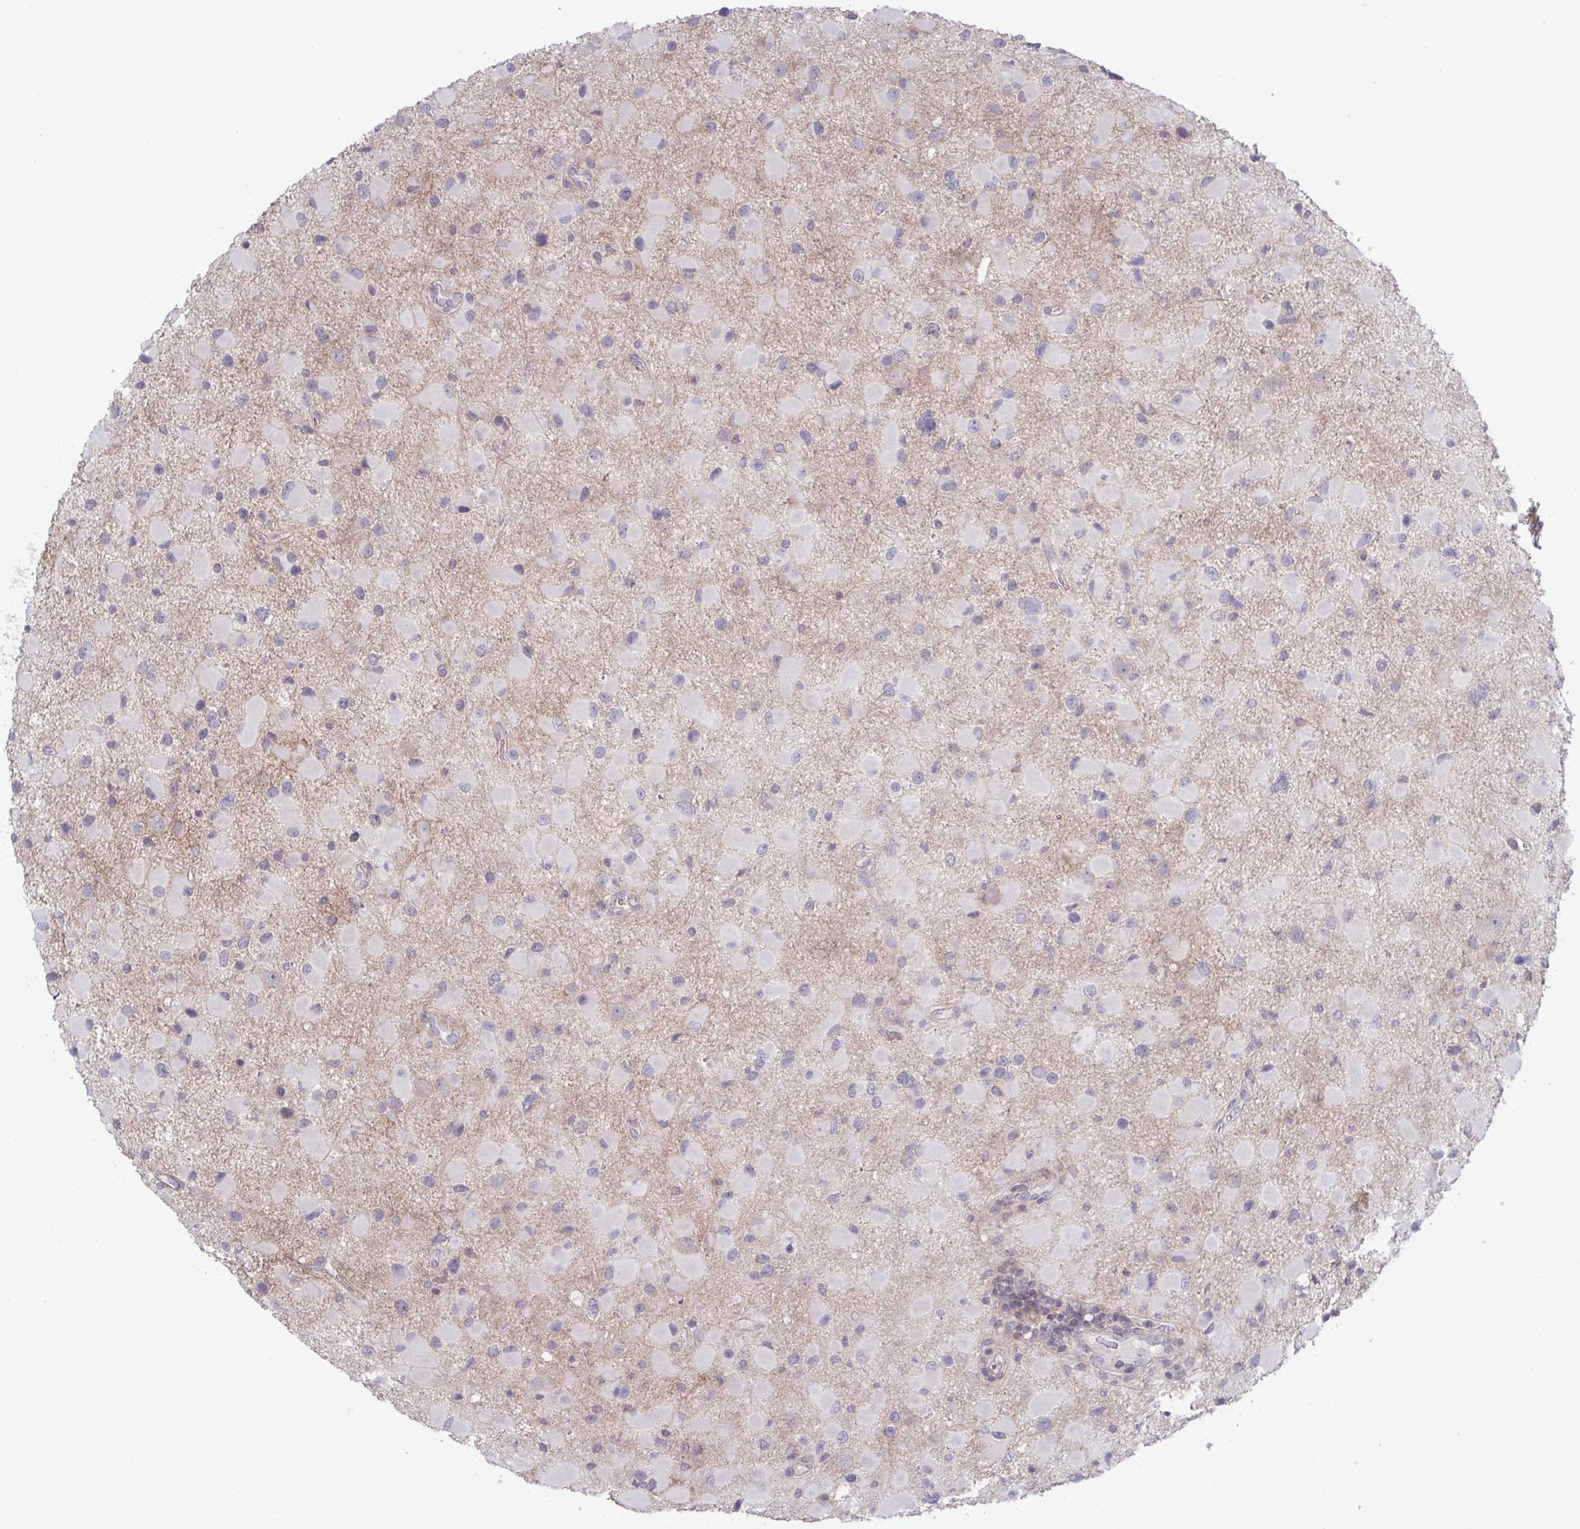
{"staining": {"intensity": "negative", "quantity": "none", "location": "none"}, "tissue": "glioma", "cell_type": "Tumor cells", "image_type": "cancer", "snomed": [{"axis": "morphology", "description": "Glioma, malignant, Low grade"}, {"axis": "topography", "description": "Brain"}], "caption": "DAB (3,3'-diaminobenzidine) immunohistochemical staining of malignant glioma (low-grade) exhibits no significant positivity in tumor cells.", "gene": "STK26", "patient": {"sex": "female", "age": 32}}